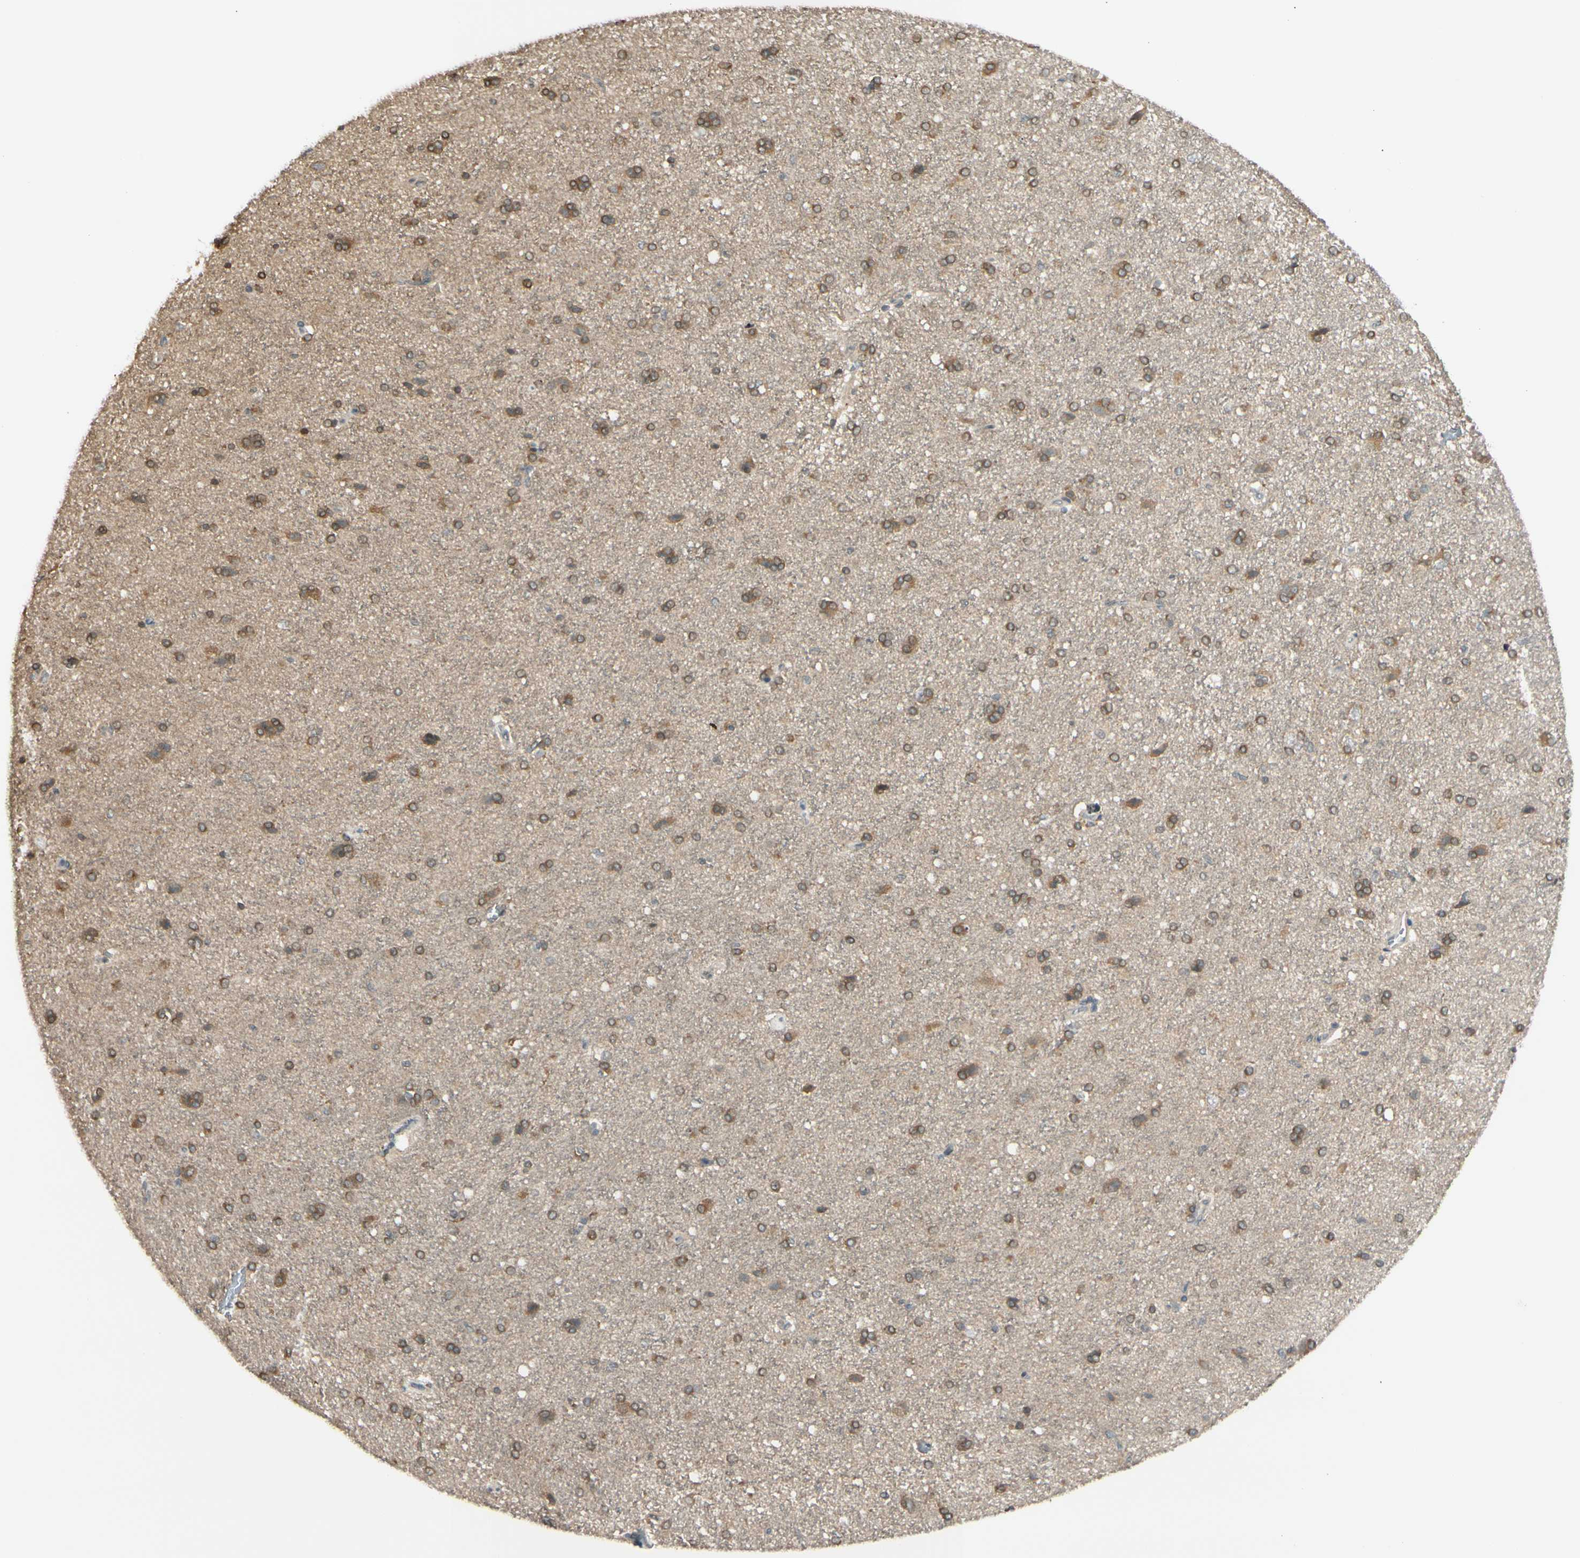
{"staining": {"intensity": "negative", "quantity": "none", "location": "none"}, "tissue": "cerebral cortex", "cell_type": "Endothelial cells", "image_type": "normal", "snomed": [{"axis": "morphology", "description": "Normal tissue, NOS"}, {"axis": "topography", "description": "Cerebral cortex"}], "caption": "IHC image of normal cerebral cortex: cerebral cortex stained with DAB reveals no significant protein staining in endothelial cells.", "gene": "FGF10", "patient": {"sex": "male", "age": 62}}